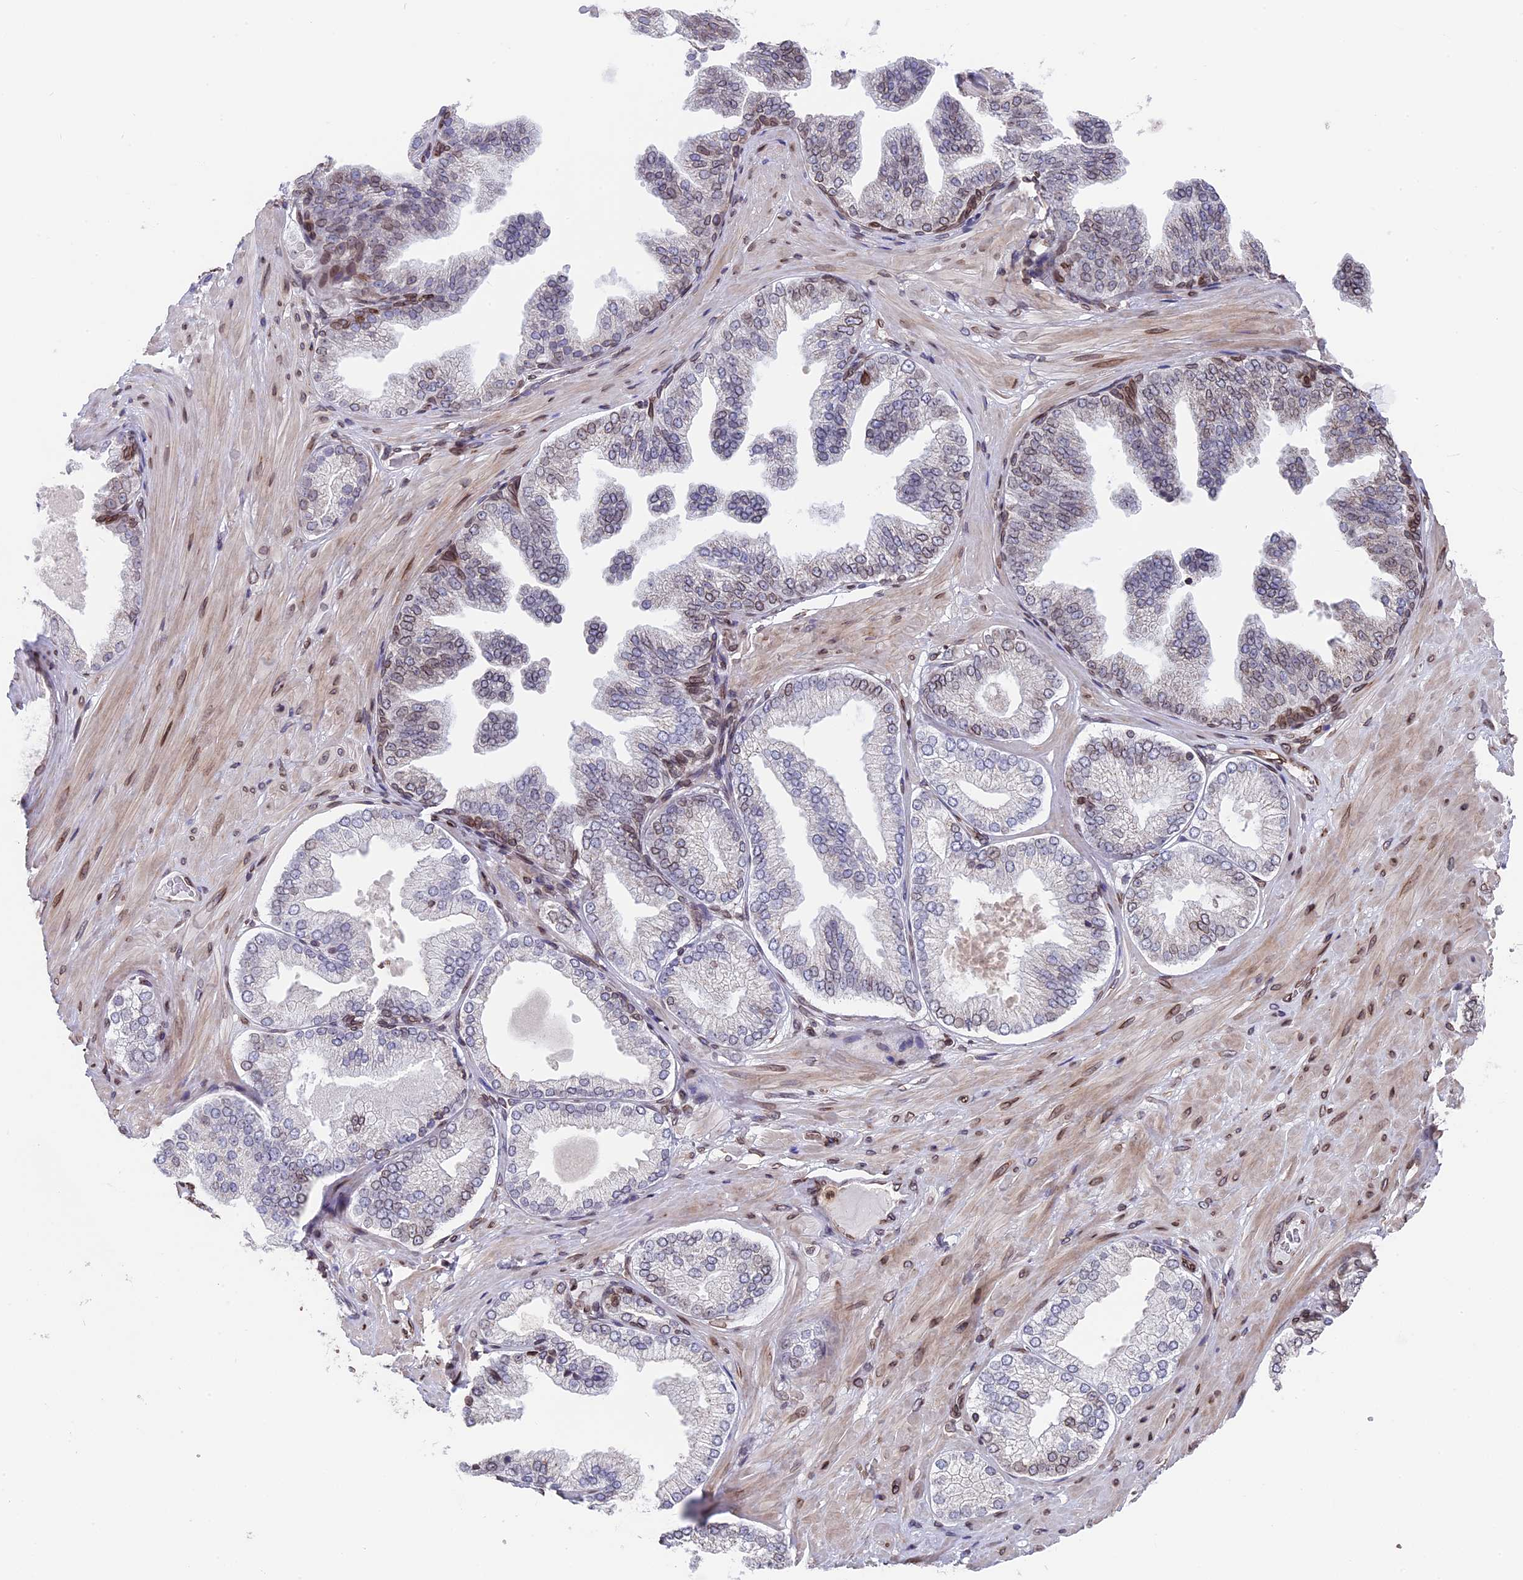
{"staining": {"intensity": "moderate", "quantity": ">75%", "location": "nuclear"}, "tissue": "soft tissue", "cell_type": "Fibroblasts", "image_type": "normal", "snomed": [{"axis": "morphology", "description": "Normal tissue, NOS"}, {"axis": "morphology", "description": "Adenocarcinoma, Low grade"}, {"axis": "topography", "description": "Prostate"}, {"axis": "topography", "description": "Peripheral nerve tissue"}], "caption": "Soft tissue stained with immunohistochemistry exhibits moderate nuclear expression in about >75% of fibroblasts.", "gene": "PTCHD4", "patient": {"sex": "male", "age": 63}}